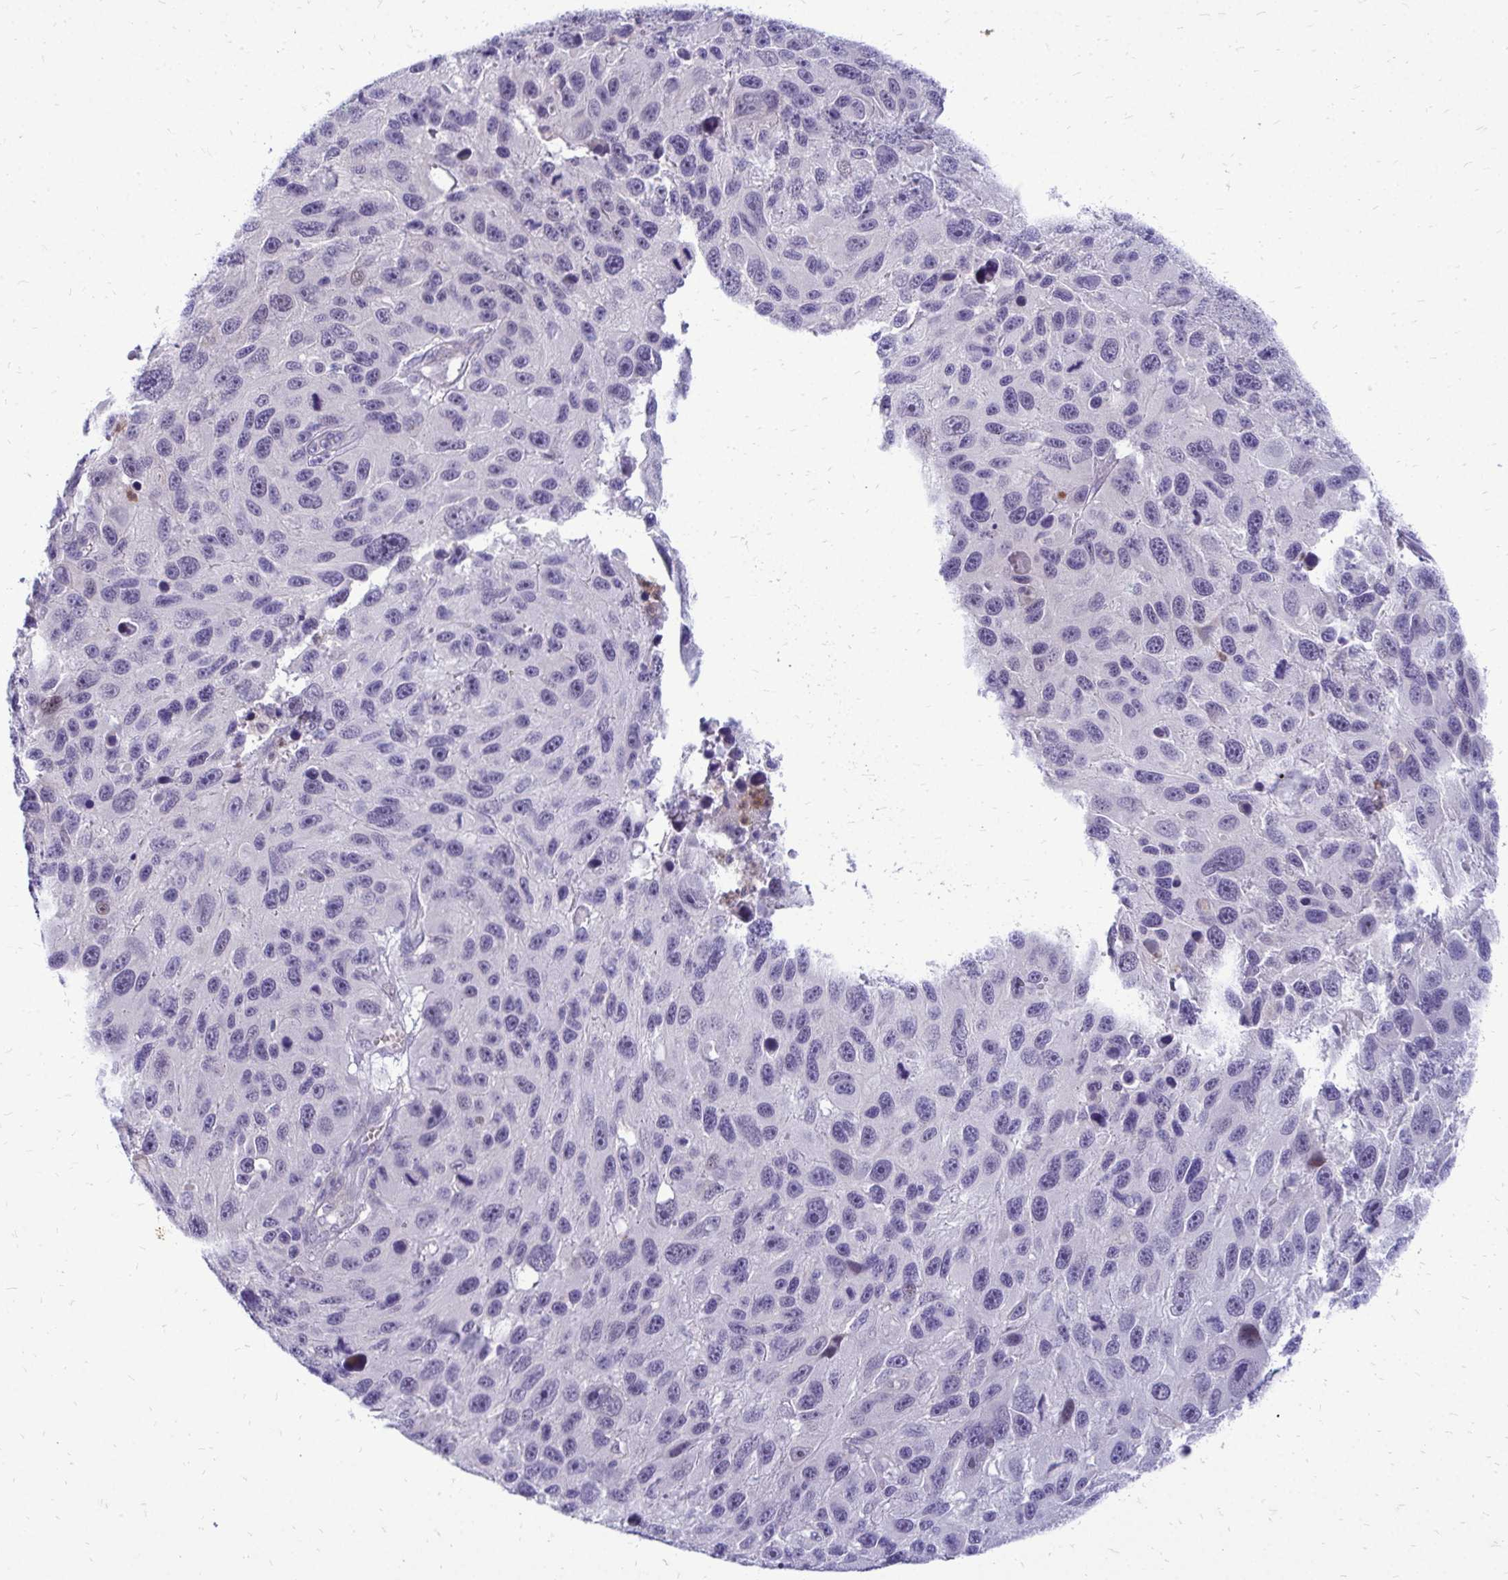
{"staining": {"intensity": "negative", "quantity": "none", "location": "none"}, "tissue": "melanoma", "cell_type": "Tumor cells", "image_type": "cancer", "snomed": [{"axis": "morphology", "description": "Malignant melanoma, NOS"}, {"axis": "topography", "description": "Skin"}], "caption": "A histopathology image of melanoma stained for a protein demonstrates no brown staining in tumor cells.", "gene": "ZSWIM9", "patient": {"sex": "male", "age": 53}}